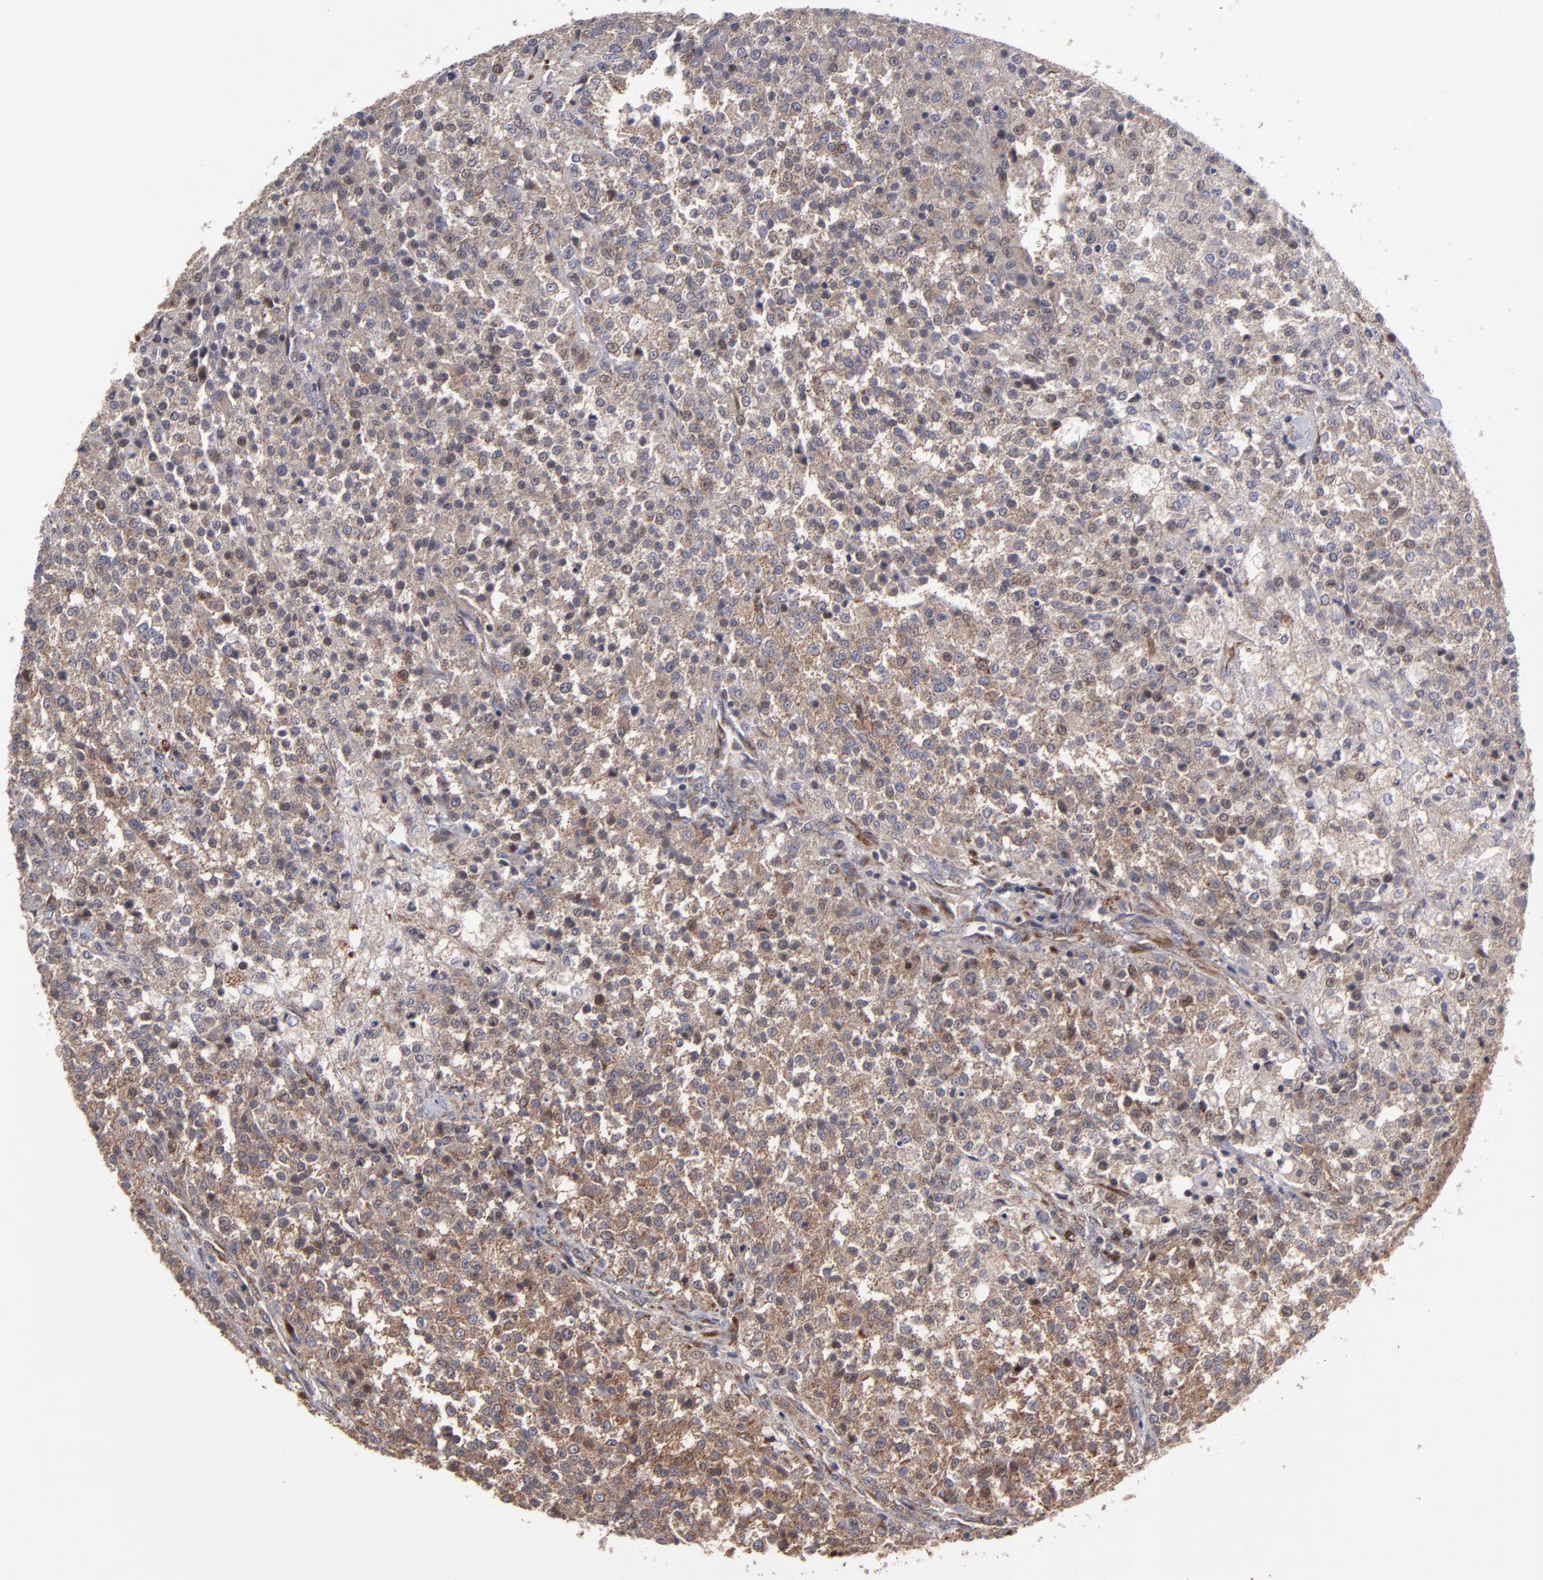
{"staining": {"intensity": "moderate", "quantity": ">75%", "location": "cytoplasmic/membranous"}, "tissue": "testis cancer", "cell_type": "Tumor cells", "image_type": "cancer", "snomed": [{"axis": "morphology", "description": "Seminoma, NOS"}, {"axis": "topography", "description": "Testis"}], "caption": "IHC (DAB (3,3'-diaminobenzidine)) staining of human seminoma (testis) shows moderate cytoplasmic/membranous protein expression in approximately >75% of tumor cells. (Stains: DAB in brown, nuclei in blue, Microscopy: brightfield microscopy at high magnification).", "gene": "SND1", "patient": {"sex": "male", "age": 59}}